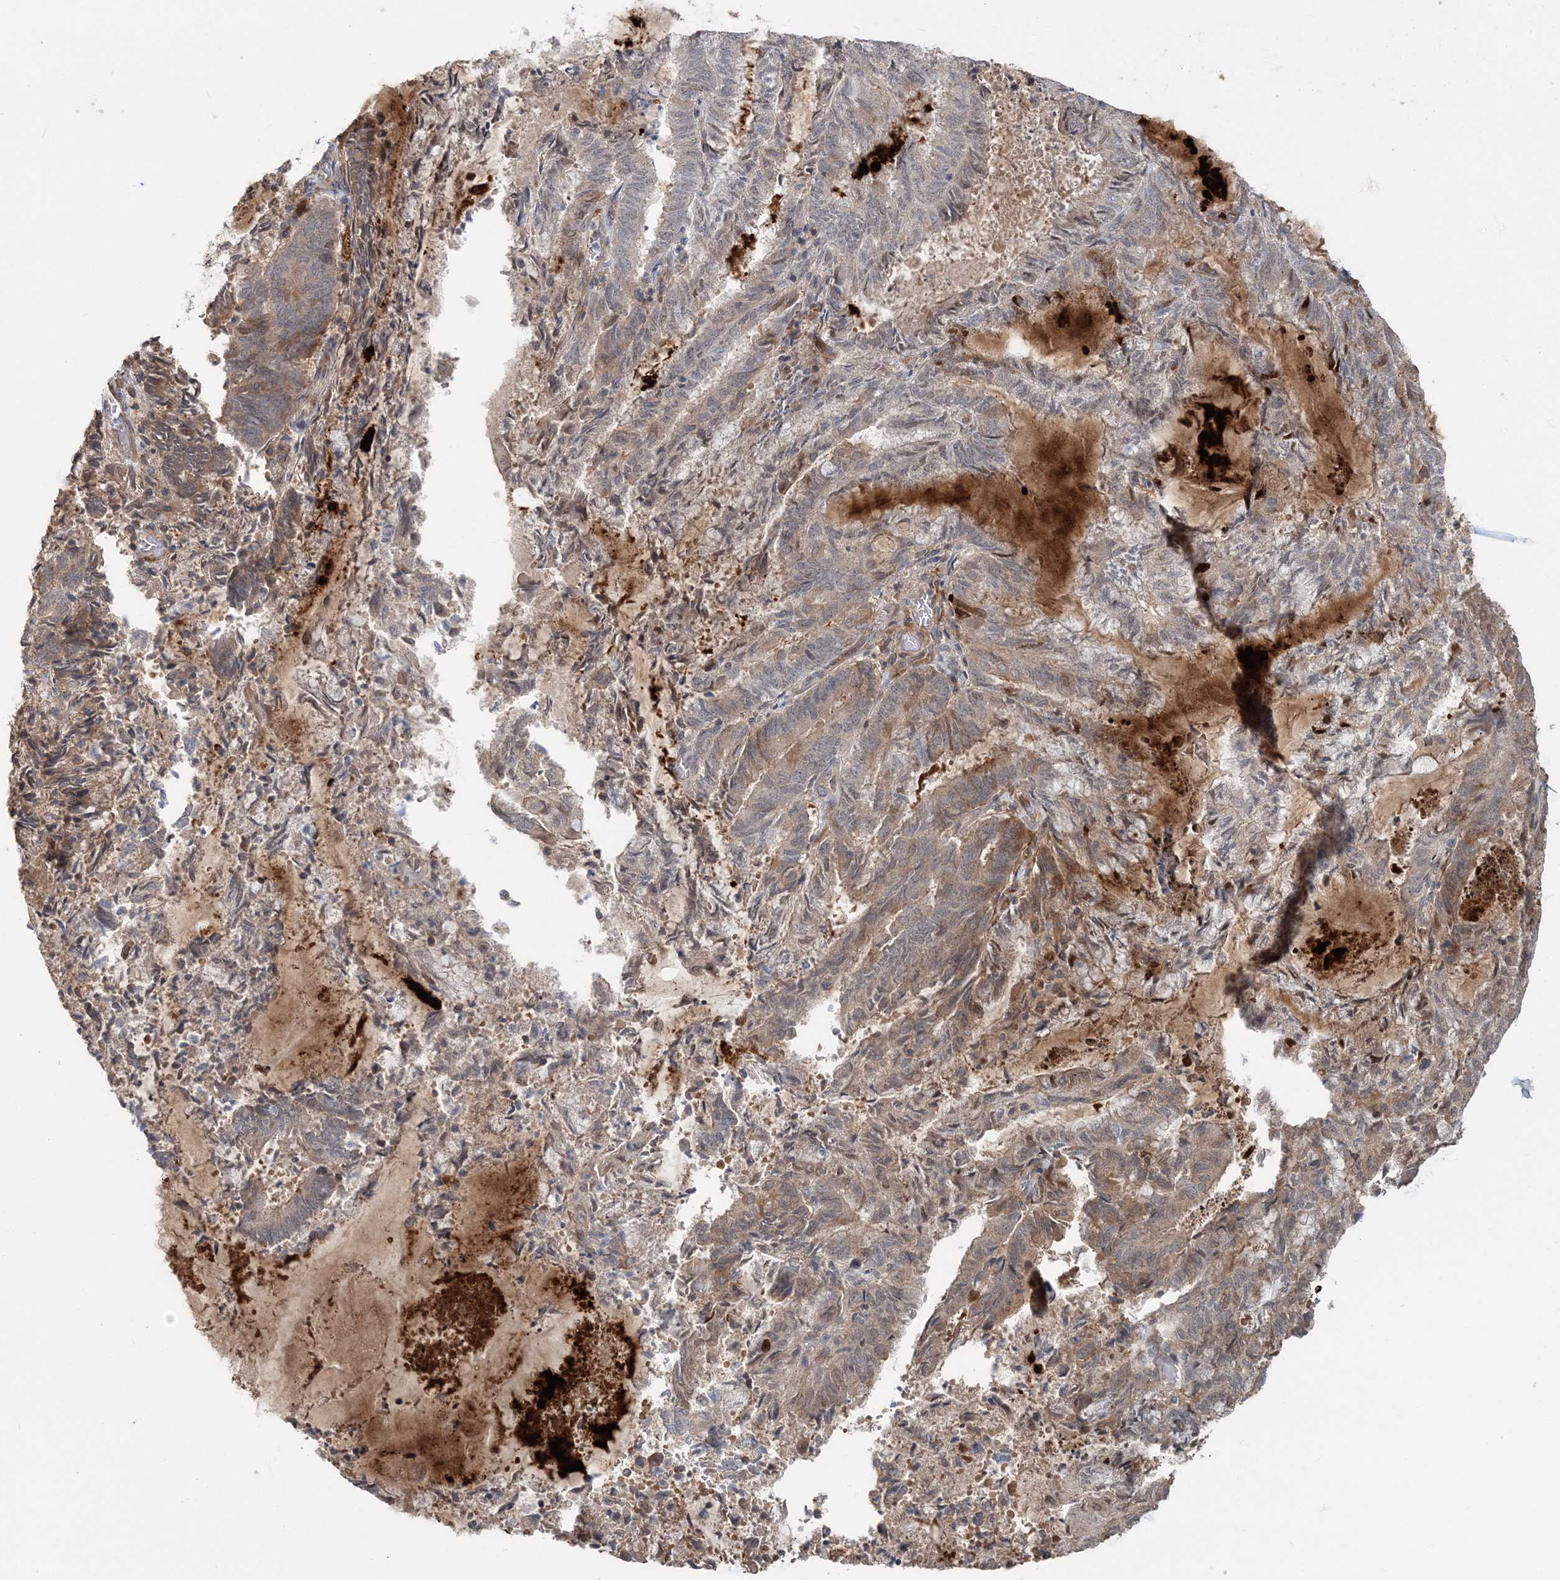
{"staining": {"intensity": "weak", "quantity": ">75%", "location": "cytoplasmic/membranous"}, "tissue": "endometrial cancer", "cell_type": "Tumor cells", "image_type": "cancer", "snomed": [{"axis": "morphology", "description": "Adenocarcinoma, NOS"}, {"axis": "topography", "description": "Endometrium"}], "caption": "An IHC histopathology image of tumor tissue is shown. Protein staining in brown highlights weak cytoplasmic/membranous positivity in endometrial adenocarcinoma within tumor cells. (DAB = brown stain, brightfield microscopy at high magnification).", "gene": "RNF25", "patient": {"sex": "female", "age": 80}}